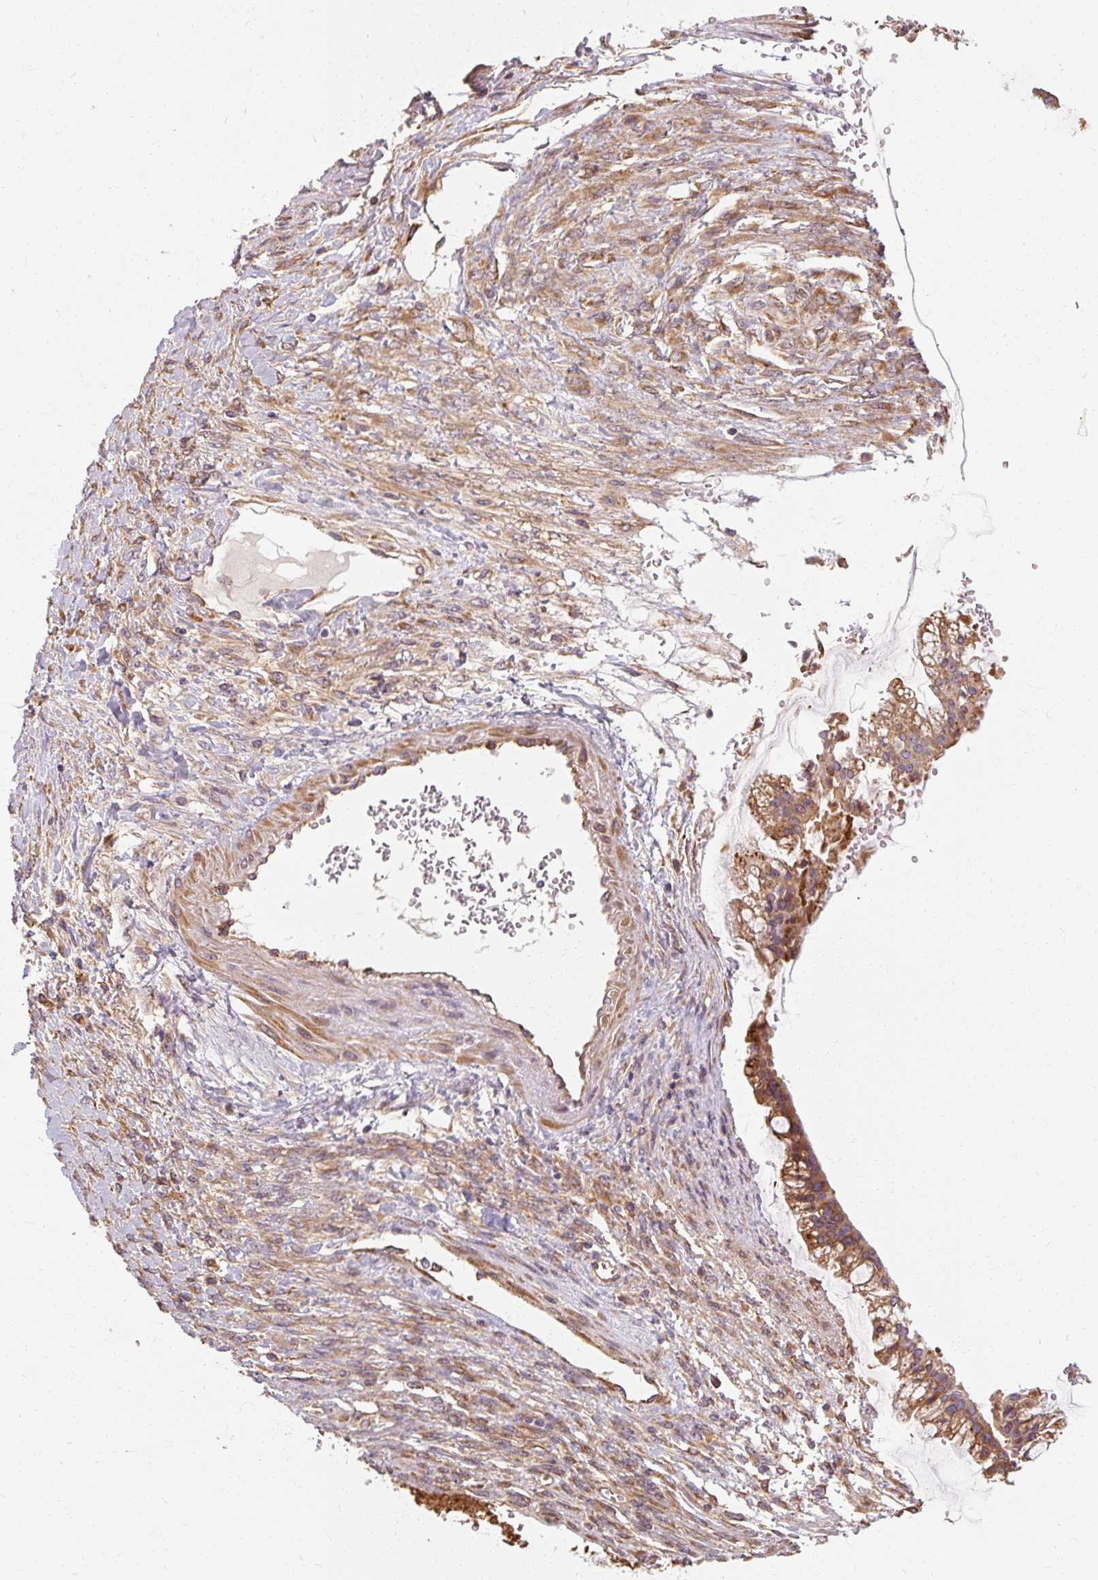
{"staining": {"intensity": "moderate", "quantity": ">75%", "location": "cytoplasmic/membranous"}, "tissue": "ovarian cancer", "cell_type": "Tumor cells", "image_type": "cancer", "snomed": [{"axis": "morphology", "description": "Cystadenocarcinoma, mucinous, NOS"}, {"axis": "topography", "description": "Ovary"}], "caption": "Human ovarian cancer stained with a brown dye shows moderate cytoplasmic/membranous positive positivity in about >75% of tumor cells.", "gene": "TBC1D4", "patient": {"sex": "female", "age": 73}}